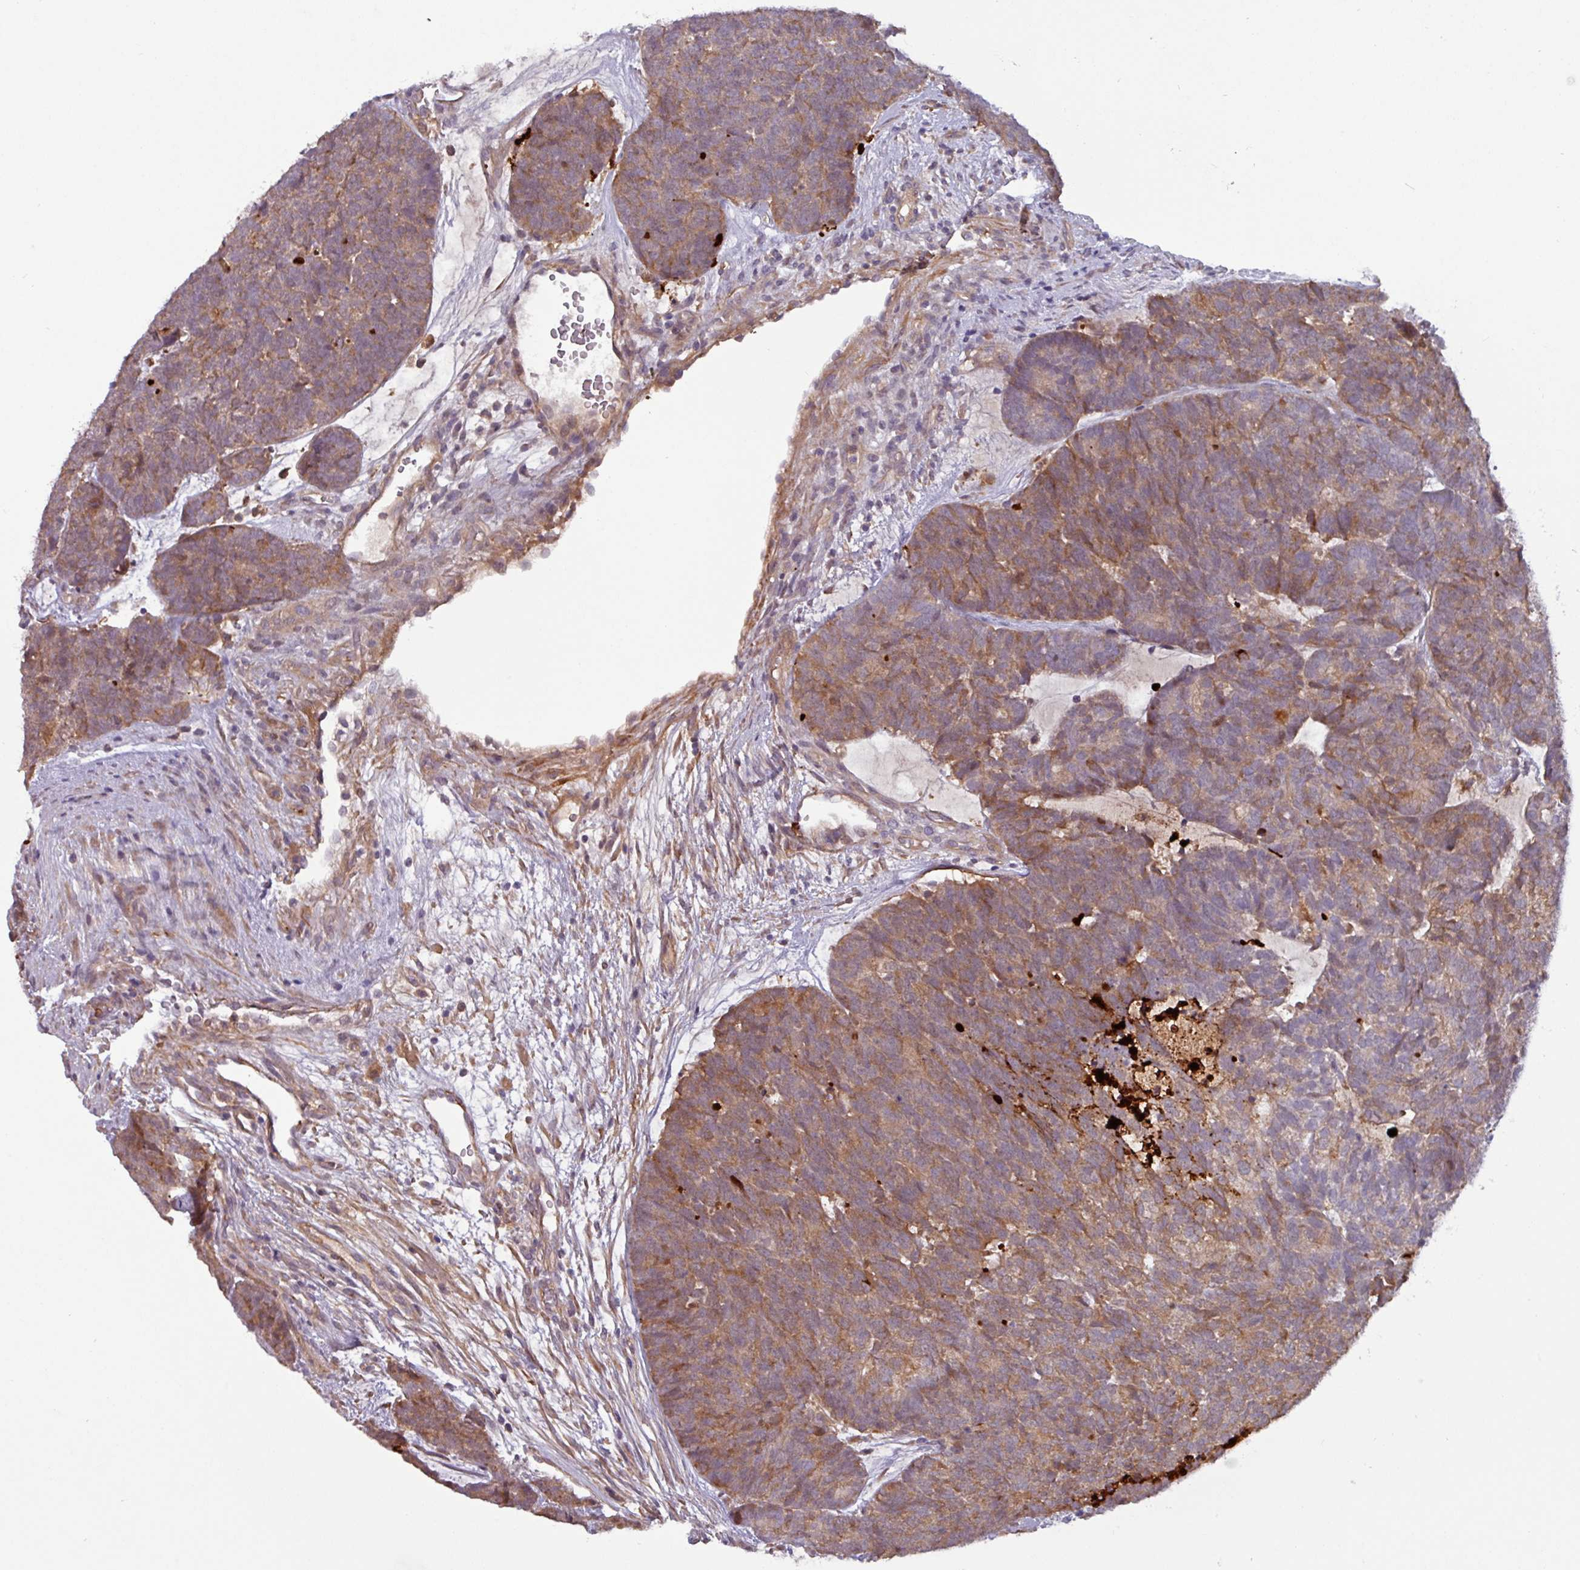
{"staining": {"intensity": "moderate", "quantity": ">75%", "location": "cytoplasmic/membranous"}, "tissue": "head and neck cancer", "cell_type": "Tumor cells", "image_type": "cancer", "snomed": [{"axis": "morphology", "description": "Adenocarcinoma, NOS"}, {"axis": "topography", "description": "Head-Neck"}], "caption": "There is medium levels of moderate cytoplasmic/membranous expression in tumor cells of adenocarcinoma (head and neck), as demonstrated by immunohistochemical staining (brown color).", "gene": "PCED1A", "patient": {"sex": "female", "age": 81}}